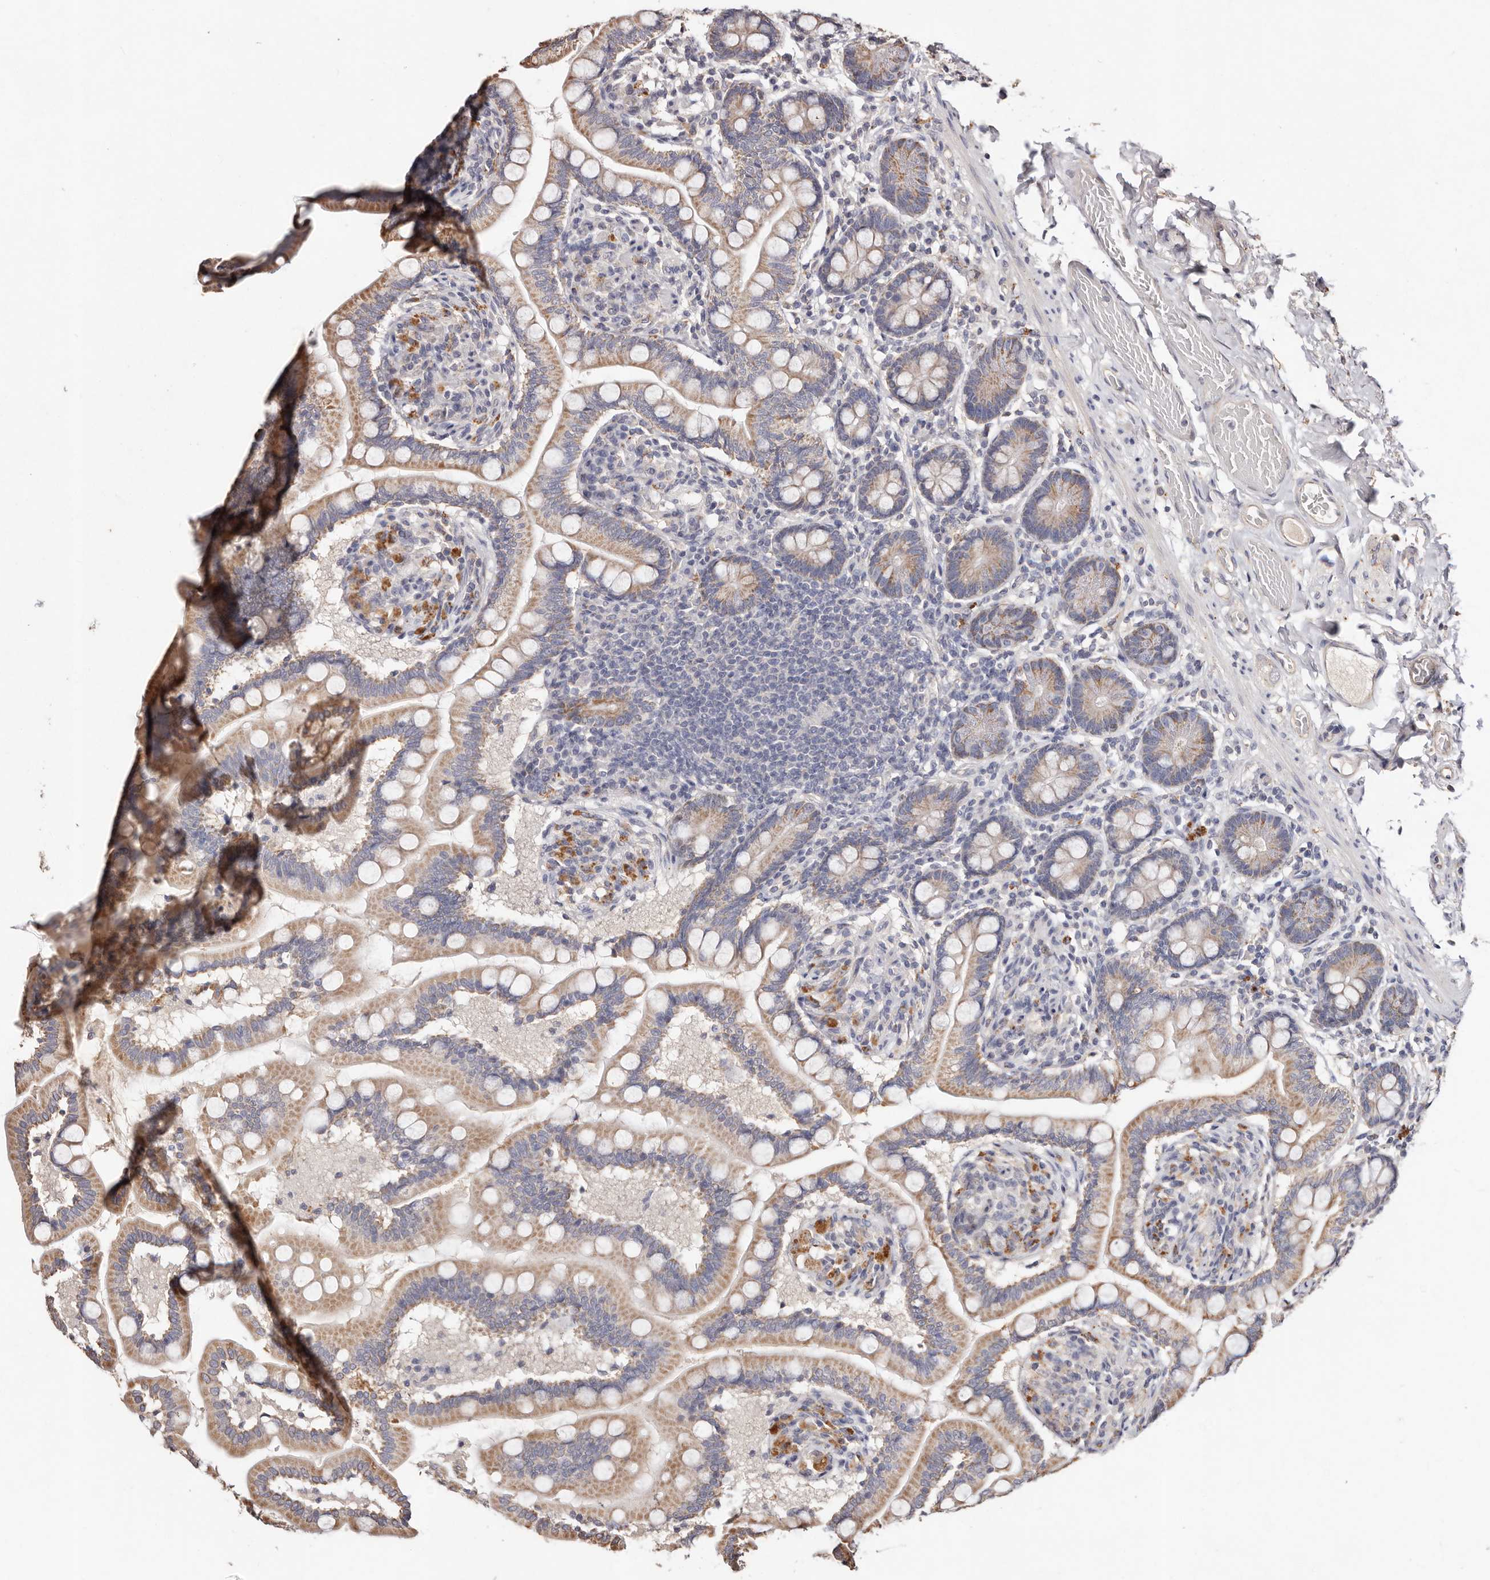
{"staining": {"intensity": "moderate", "quantity": ">75%", "location": "cytoplasmic/membranous"}, "tissue": "small intestine", "cell_type": "Glandular cells", "image_type": "normal", "snomed": [{"axis": "morphology", "description": "Normal tissue, NOS"}, {"axis": "topography", "description": "Small intestine"}], "caption": "This is a histology image of immunohistochemistry staining of normal small intestine, which shows moderate expression in the cytoplasmic/membranous of glandular cells.", "gene": "THBS3", "patient": {"sex": "female", "age": 64}}